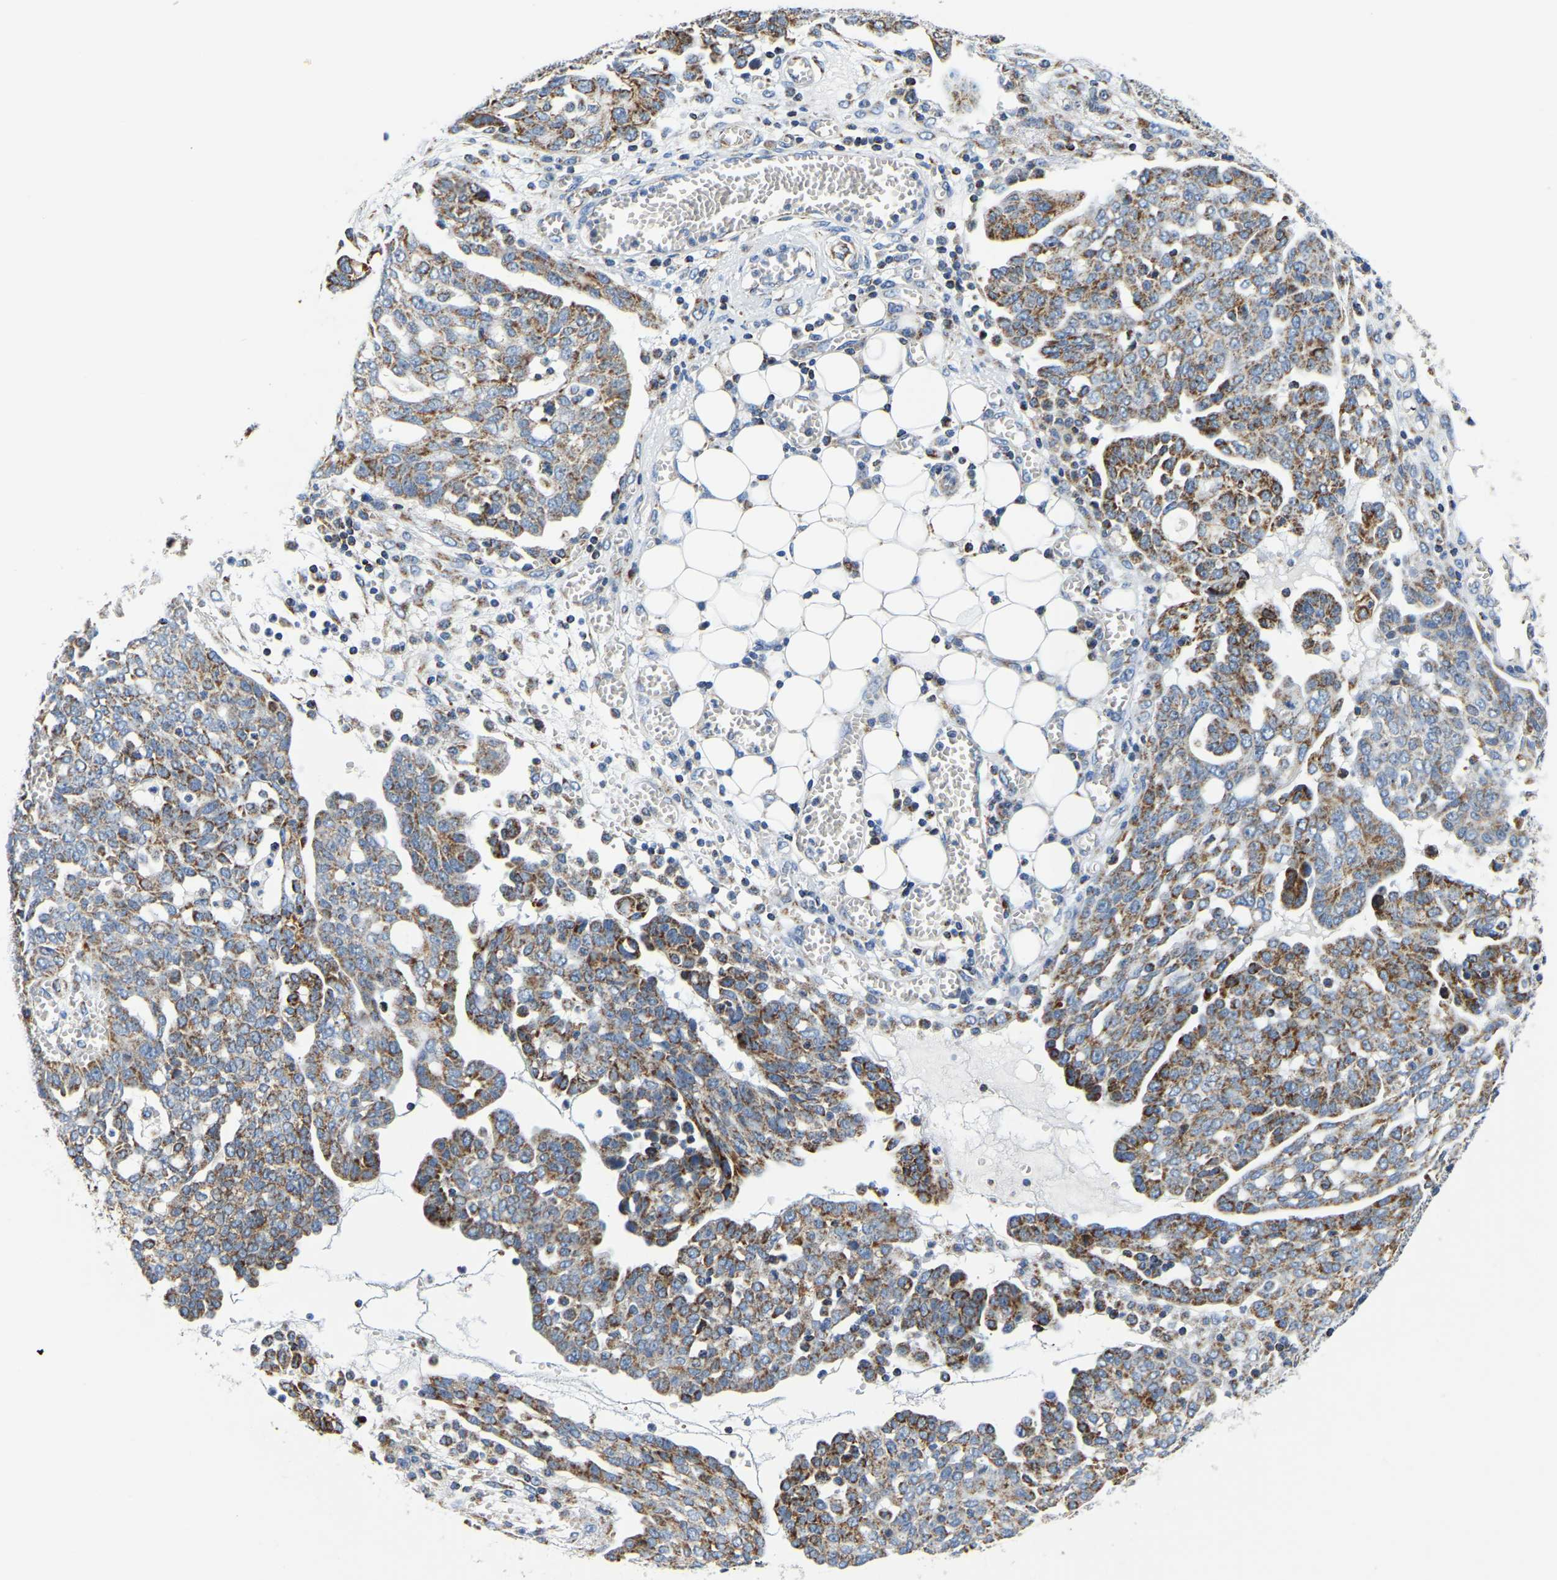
{"staining": {"intensity": "moderate", "quantity": "25%-75%", "location": "cytoplasmic/membranous"}, "tissue": "ovarian cancer", "cell_type": "Tumor cells", "image_type": "cancer", "snomed": [{"axis": "morphology", "description": "Cystadenocarcinoma, serous, NOS"}, {"axis": "topography", "description": "Soft tissue"}, {"axis": "topography", "description": "Ovary"}], "caption": "An image of human ovarian serous cystadenocarcinoma stained for a protein shows moderate cytoplasmic/membranous brown staining in tumor cells. Using DAB (brown) and hematoxylin (blue) stains, captured at high magnification using brightfield microscopy.", "gene": "SFXN1", "patient": {"sex": "female", "age": 57}}